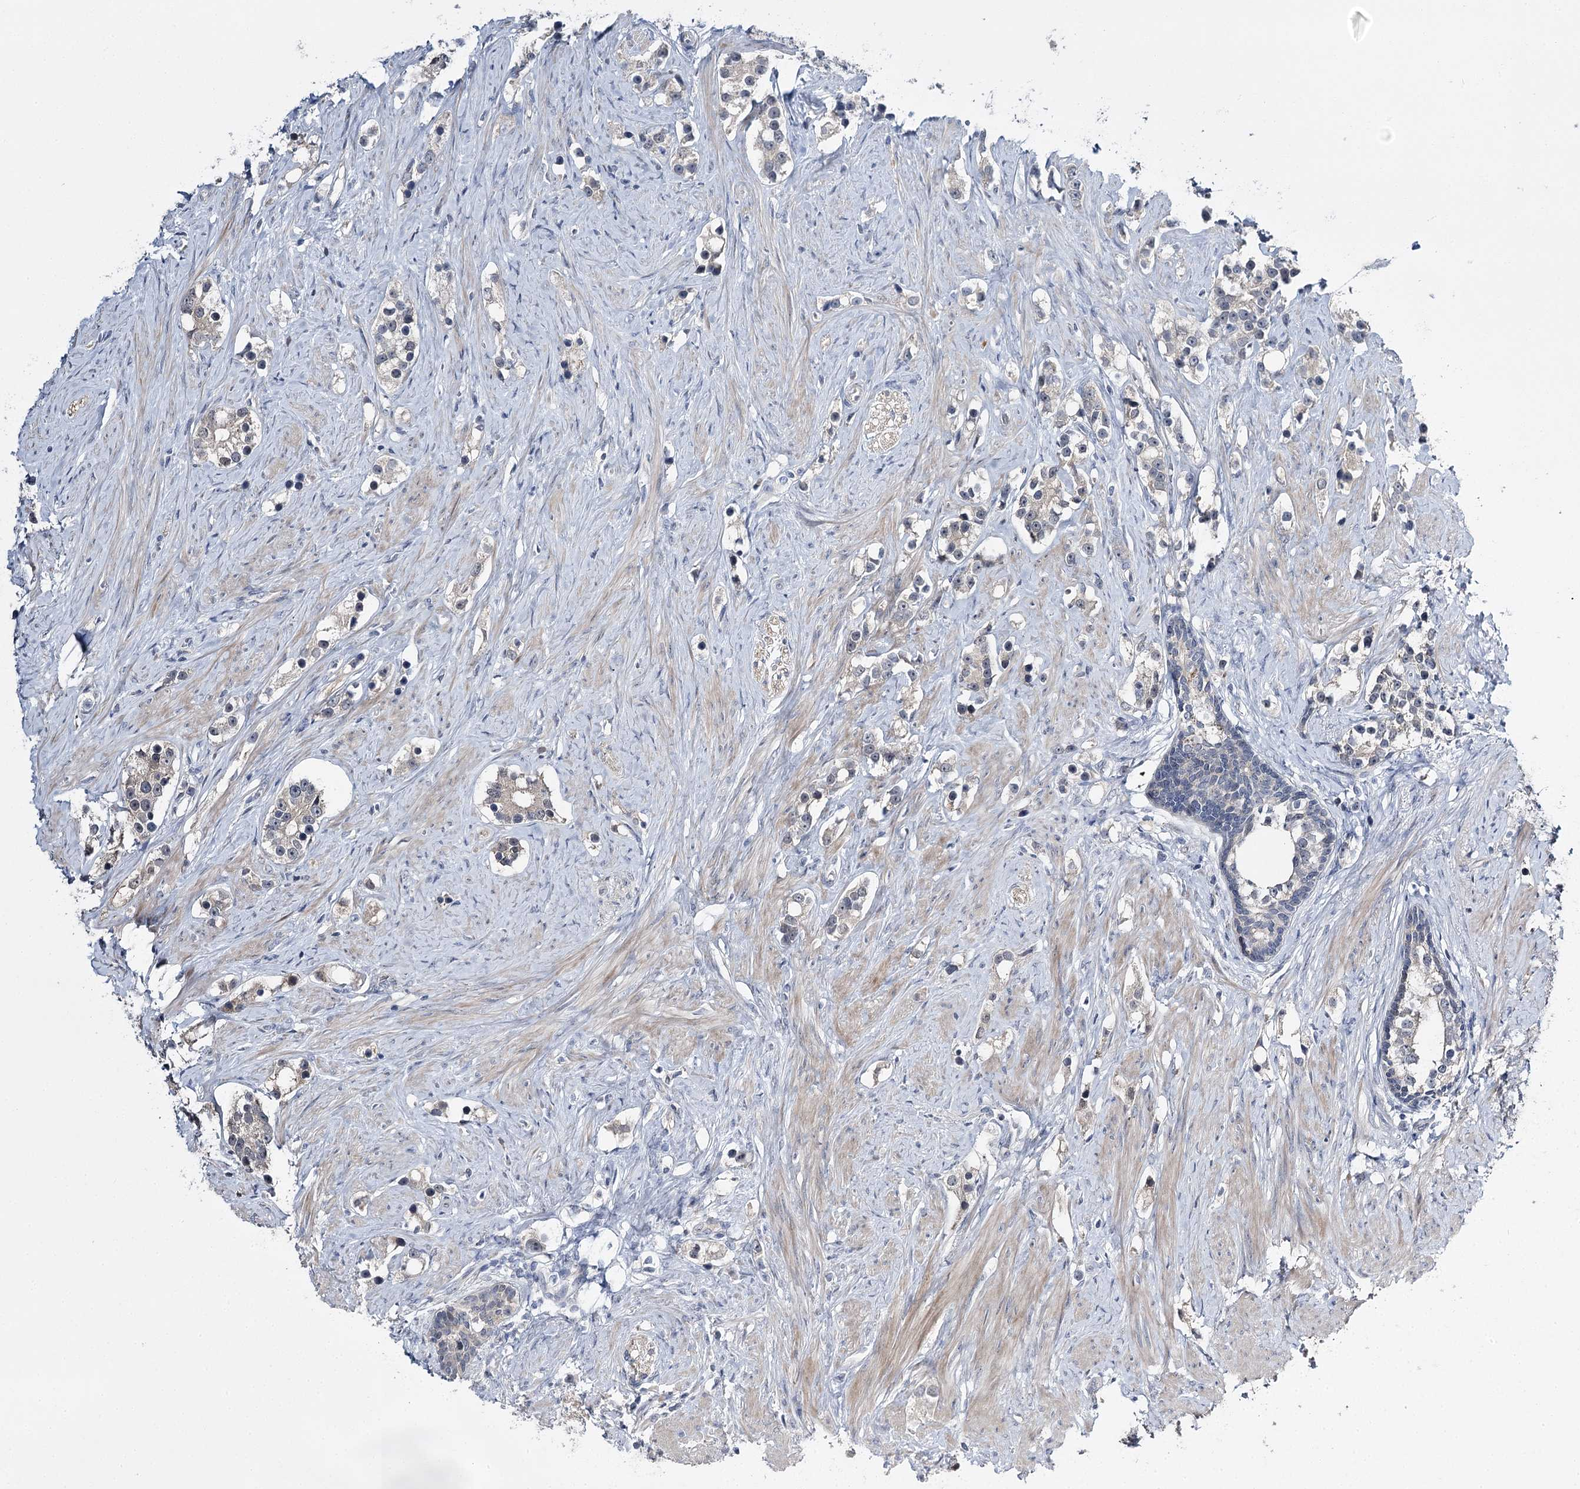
{"staining": {"intensity": "weak", "quantity": "<25%", "location": "cytoplasmic/membranous"}, "tissue": "prostate cancer", "cell_type": "Tumor cells", "image_type": "cancer", "snomed": [{"axis": "morphology", "description": "Adenocarcinoma, High grade"}, {"axis": "topography", "description": "Prostate"}], "caption": "There is no significant positivity in tumor cells of prostate cancer (high-grade adenocarcinoma).", "gene": "PHYHIPL", "patient": {"sex": "male", "age": 63}}